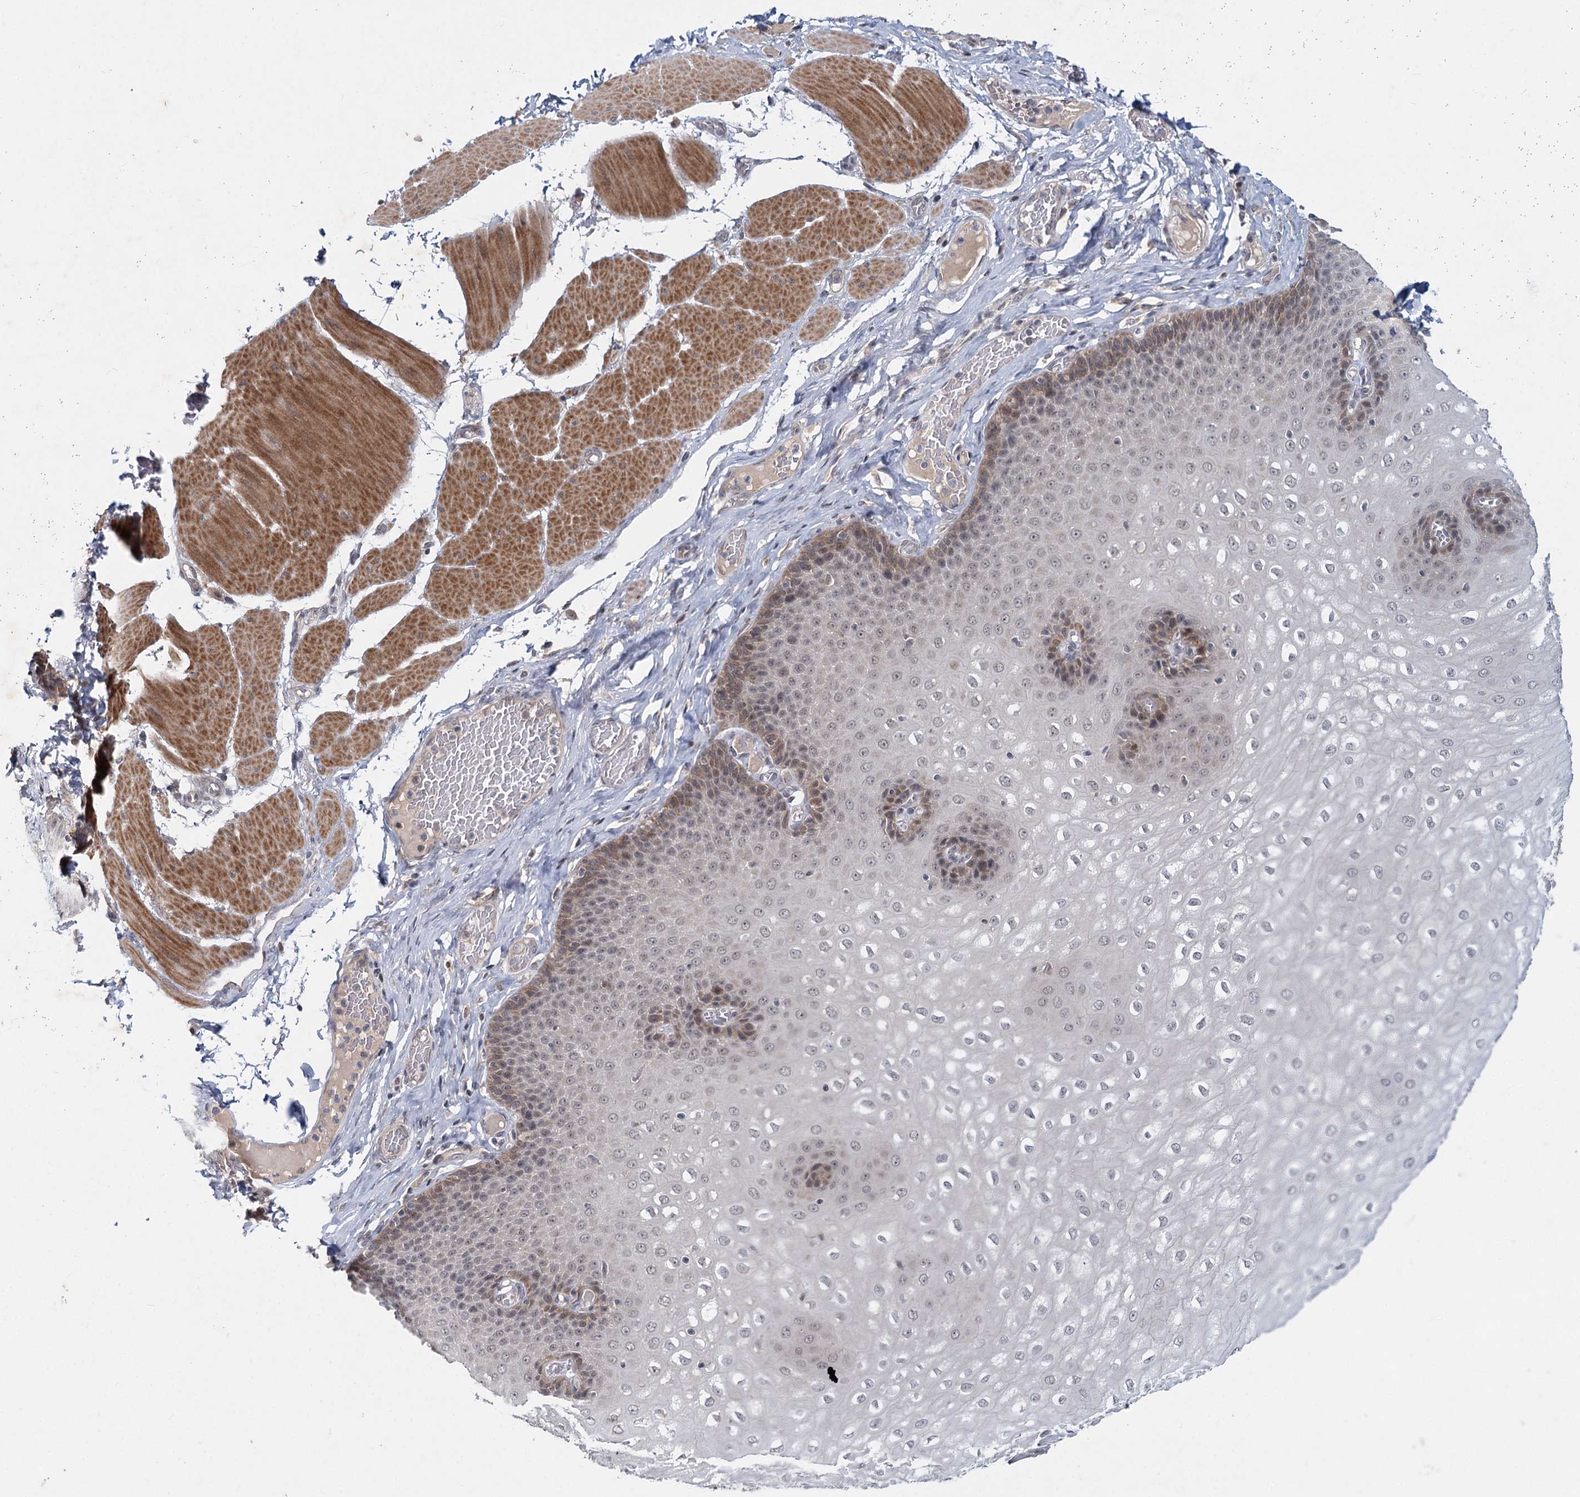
{"staining": {"intensity": "moderate", "quantity": "<25%", "location": "cytoplasmic/membranous,nuclear"}, "tissue": "esophagus", "cell_type": "Squamous epithelial cells", "image_type": "normal", "snomed": [{"axis": "morphology", "description": "Normal tissue, NOS"}, {"axis": "topography", "description": "Esophagus"}], "caption": "An image of esophagus stained for a protein shows moderate cytoplasmic/membranous,nuclear brown staining in squamous epithelial cells. (DAB IHC, brown staining for protein, blue staining for nuclei).", "gene": "AP3B1", "patient": {"sex": "male", "age": 60}}